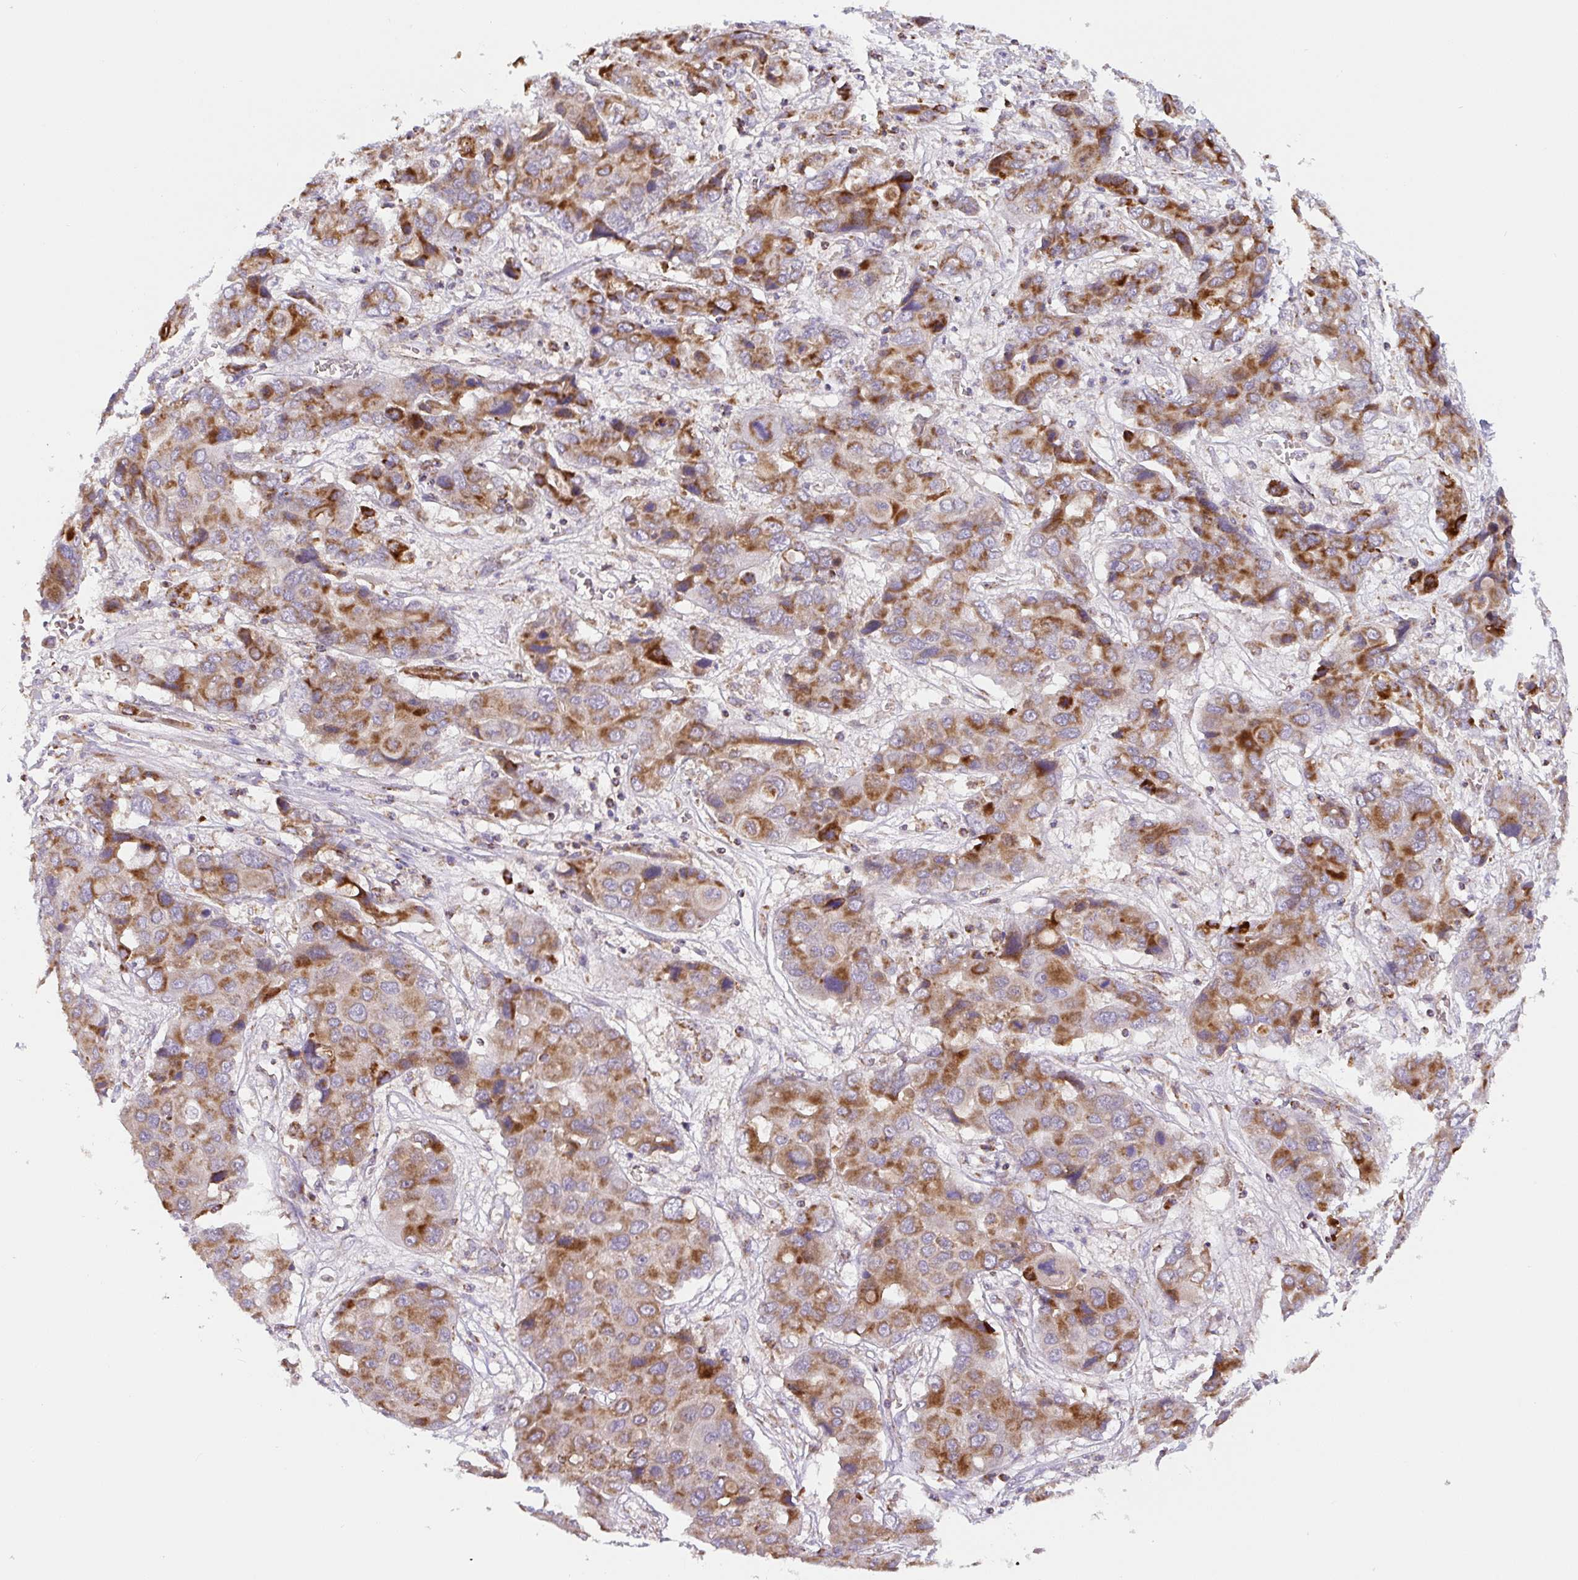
{"staining": {"intensity": "strong", "quantity": ">75%", "location": "cytoplasmic/membranous"}, "tissue": "liver cancer", "cell_type": "Tumor cells", "image_type": "cancer", "snomed": [{"axis": "morphology", "description": "Cholangiocarcinoma"}, {"axis": "topography", "description": "Liver"}], "caption": "Immunohistochemistry of human liver cancer reveals high levels of strong cytoplasmic/membranous expression in about >75% of tumor cells. The staining was performed using DAB (3,3'-diaminobenzidine), with brown indicating positive protein expression. Nuclei are stained blue with hematoxylin.", "gene": "MT-CO2", "patient": {"sex": "male", "age": 67}}